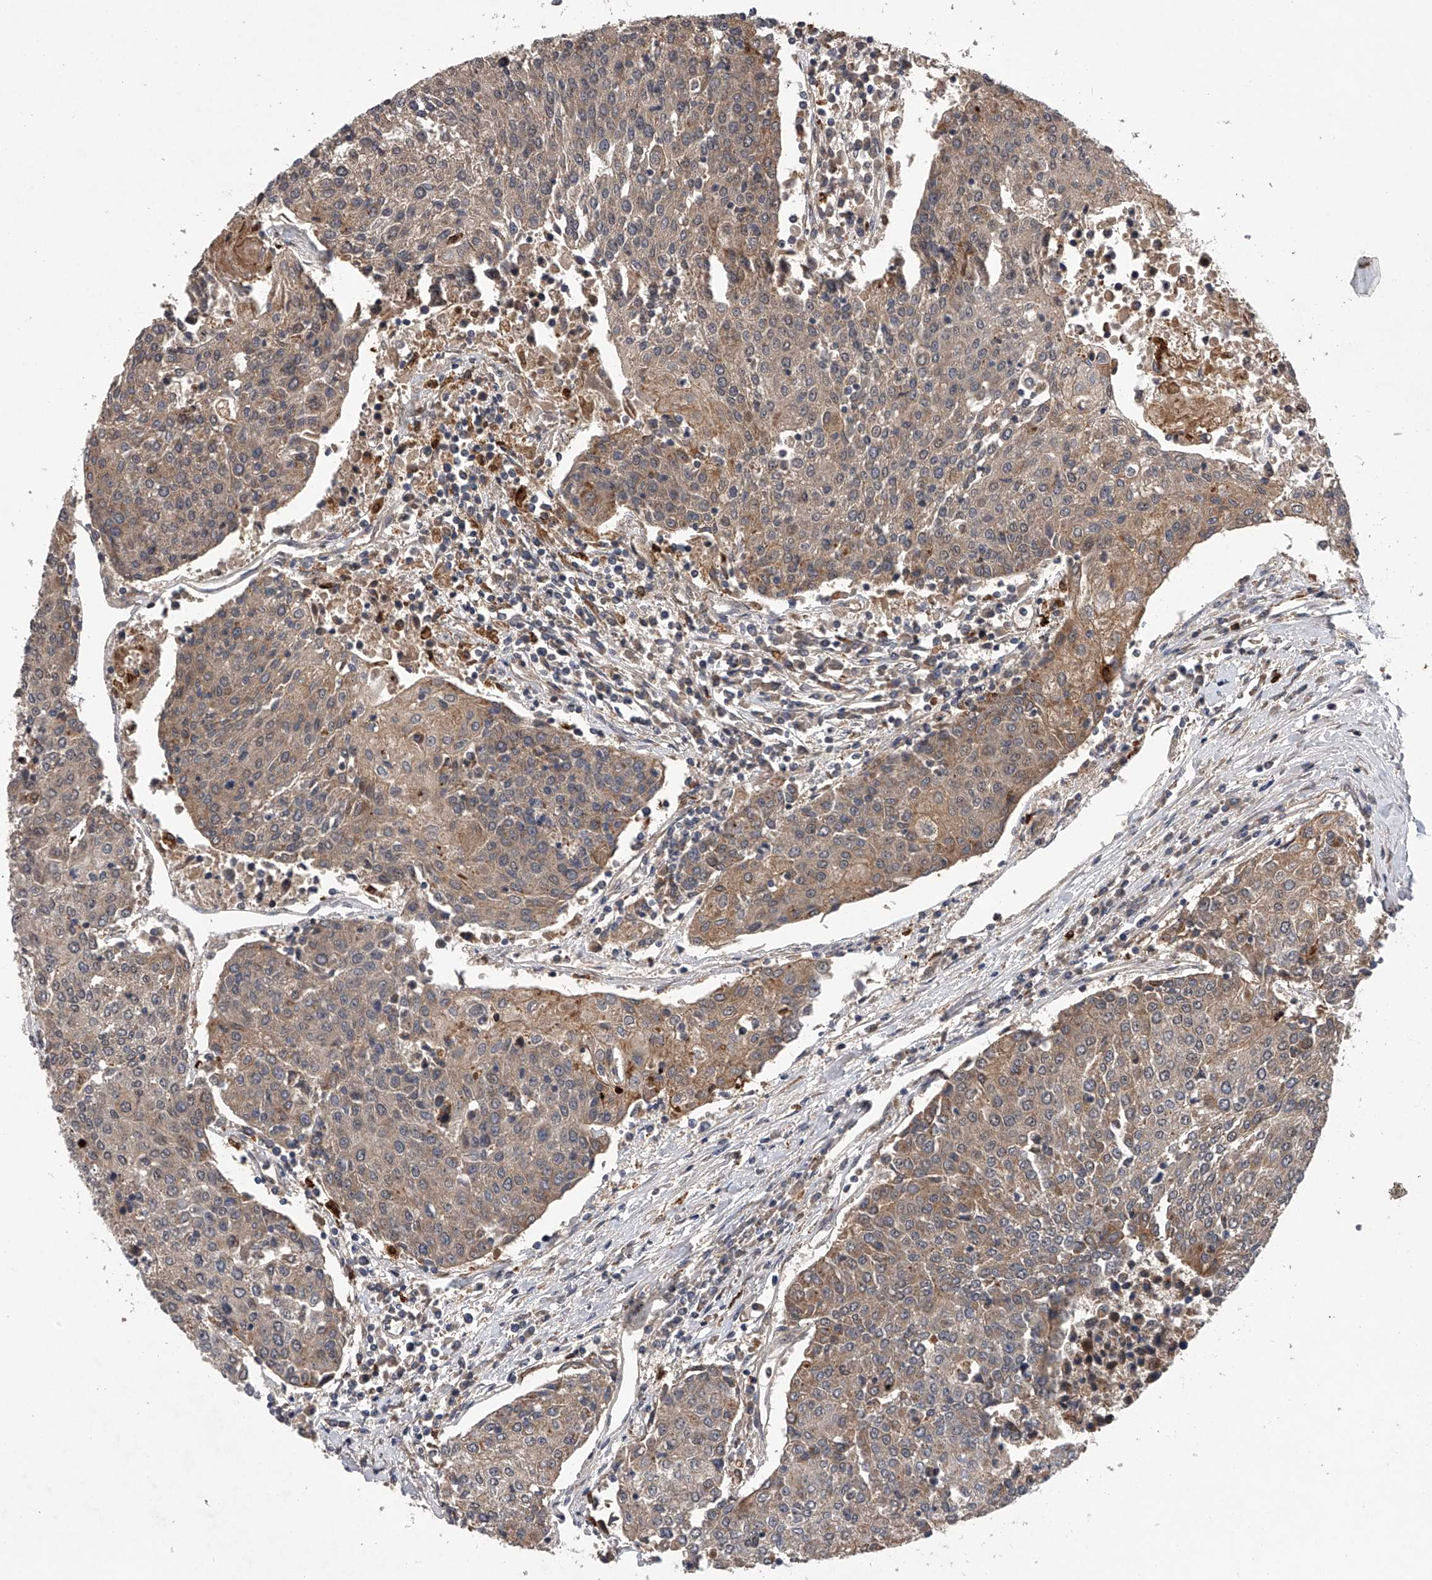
{"staining": {"intensity": "weak", "quantity": ">75%", "location": "cytoplasmic/membranous"}, "tissue": "urothelial cancer", "cell_type": "Tumor cells", "image_type": "cancer", "snomed": [{"axis": "morphology", "description": "Urothelial carcinoma, High grade"}, {"axis": "topography", "description": "Urinary bladder"}], "caption": "A histopathology image of human high-grade urothelial carcinoma stained for a protein displays weak cytoplasmic/membranous brown staining in tumor cells. (Stains: DAB in brown, nuclei in blue, Microscopy: brightfield microscopy at high magnification).", "gene": "MAP3K11", "patient": {"sex": "female", "age": 85}}